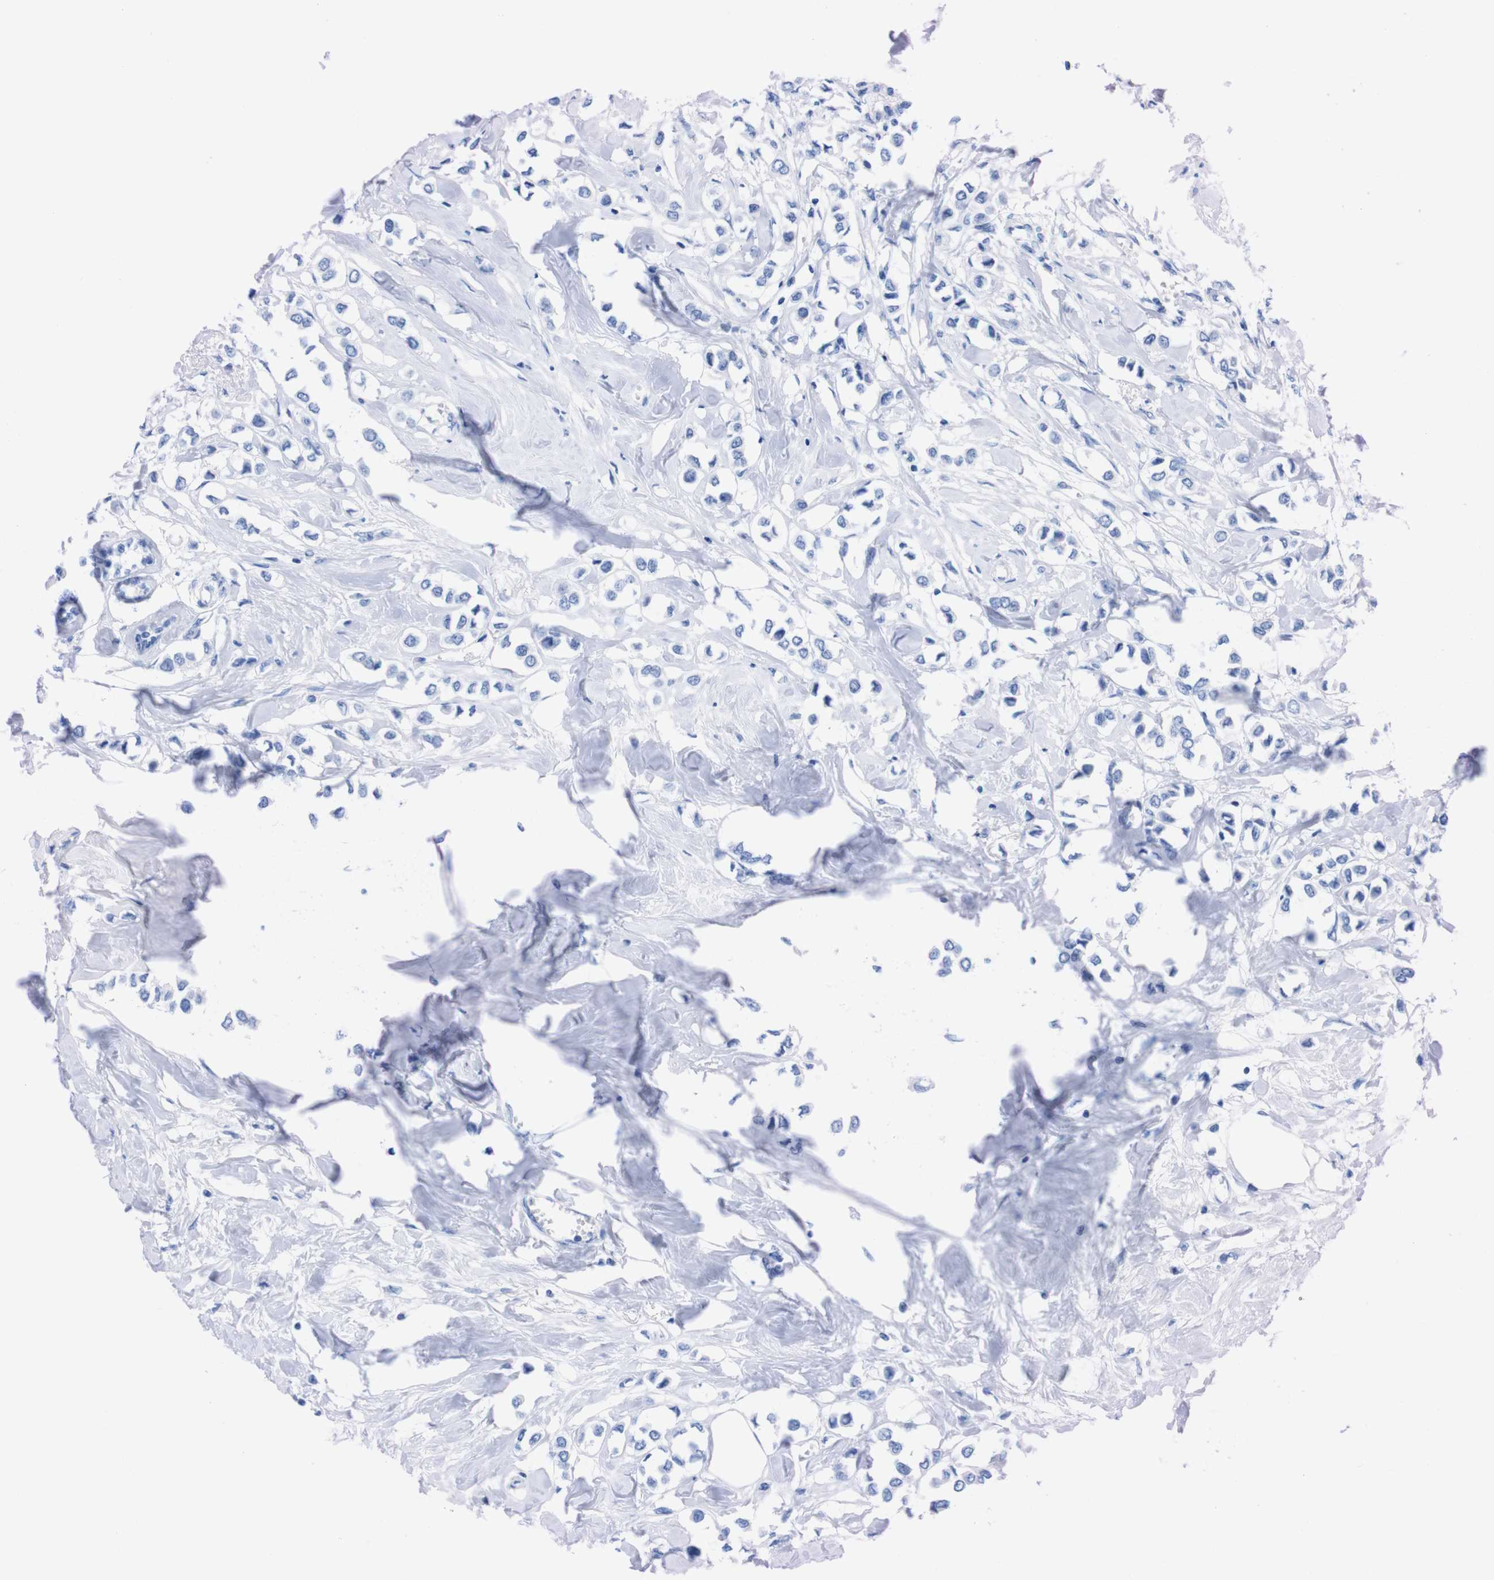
{"staining": {"intensity": "negative", "quantity": "none", "location": "none"}, "tissue": "breast cancer", "cell_type": "Tumor cells", "image_type": "cancer", "snomed": [{"axis": "morphology", "description": "Lobular carcinoma"}, {"axis": "topography", "description": "Breast"}], "caption": "The photomicrograph shows no staining of tumor cells in lobular carcinoma (breast).", "gene": "P2RY12", "patient": {"sex": "female", "age": 51}}